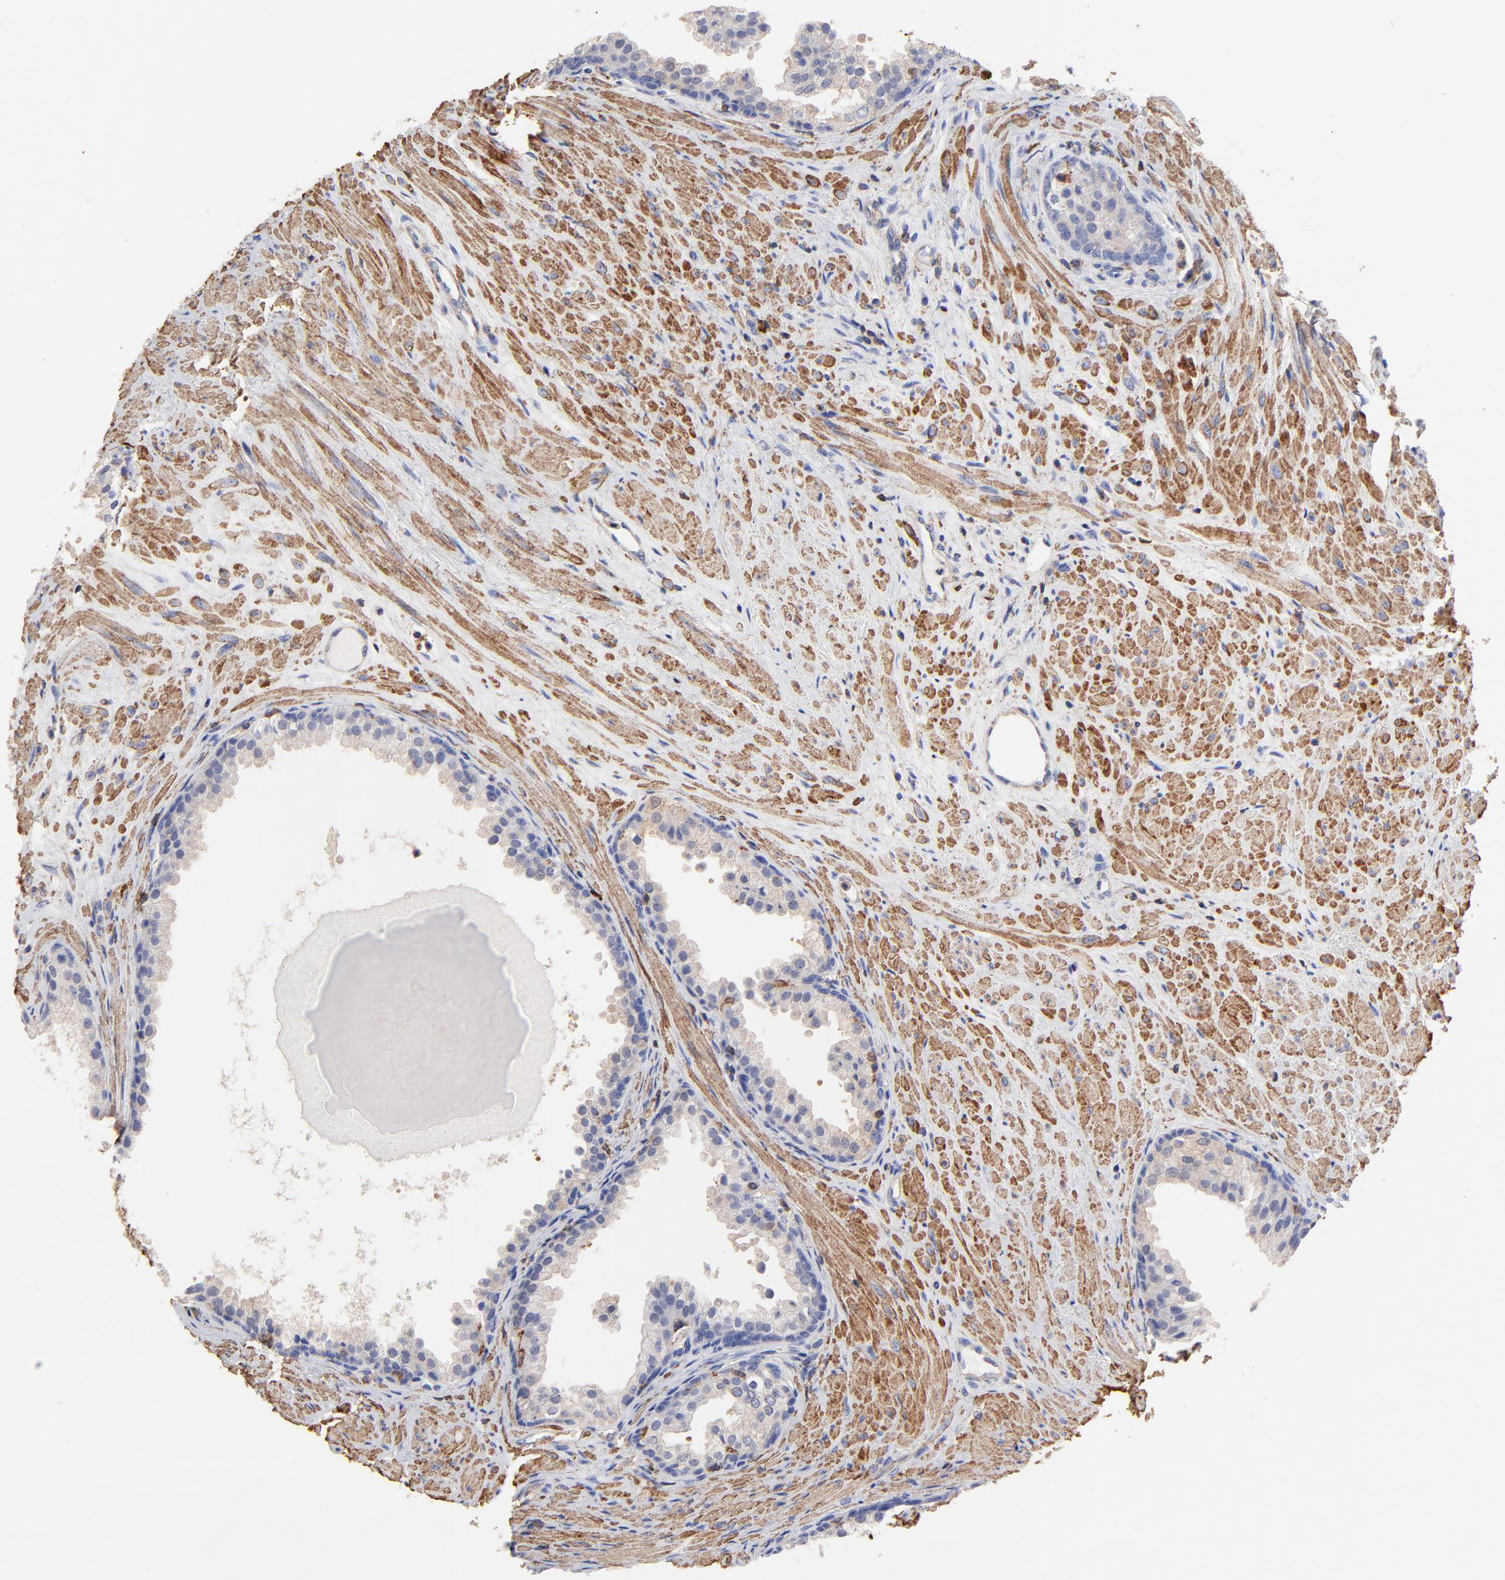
{"staining": {"intensity": "weak", "quantity": "25%-75%", "location": "cytoplasmic/membranous"}, "tissue": "prostate cancer", "cell_type": "Tumor cells", "image_type": "cancer", "snomed": [{"axis": "morphology", "description": "Adenocarcinoma, Medium grade"}, {"axis": "topography", "description": "Prostate"}], "caption": "A histopathology image of prostate medium-grade adenocarcinoma stained for a protein reveals weak cytoplasmic/membranous brown staining in tumor cells. Nuclei are stained in blue.", "gene": "ASL", "patient": {"sex": "male", "age": 70}}